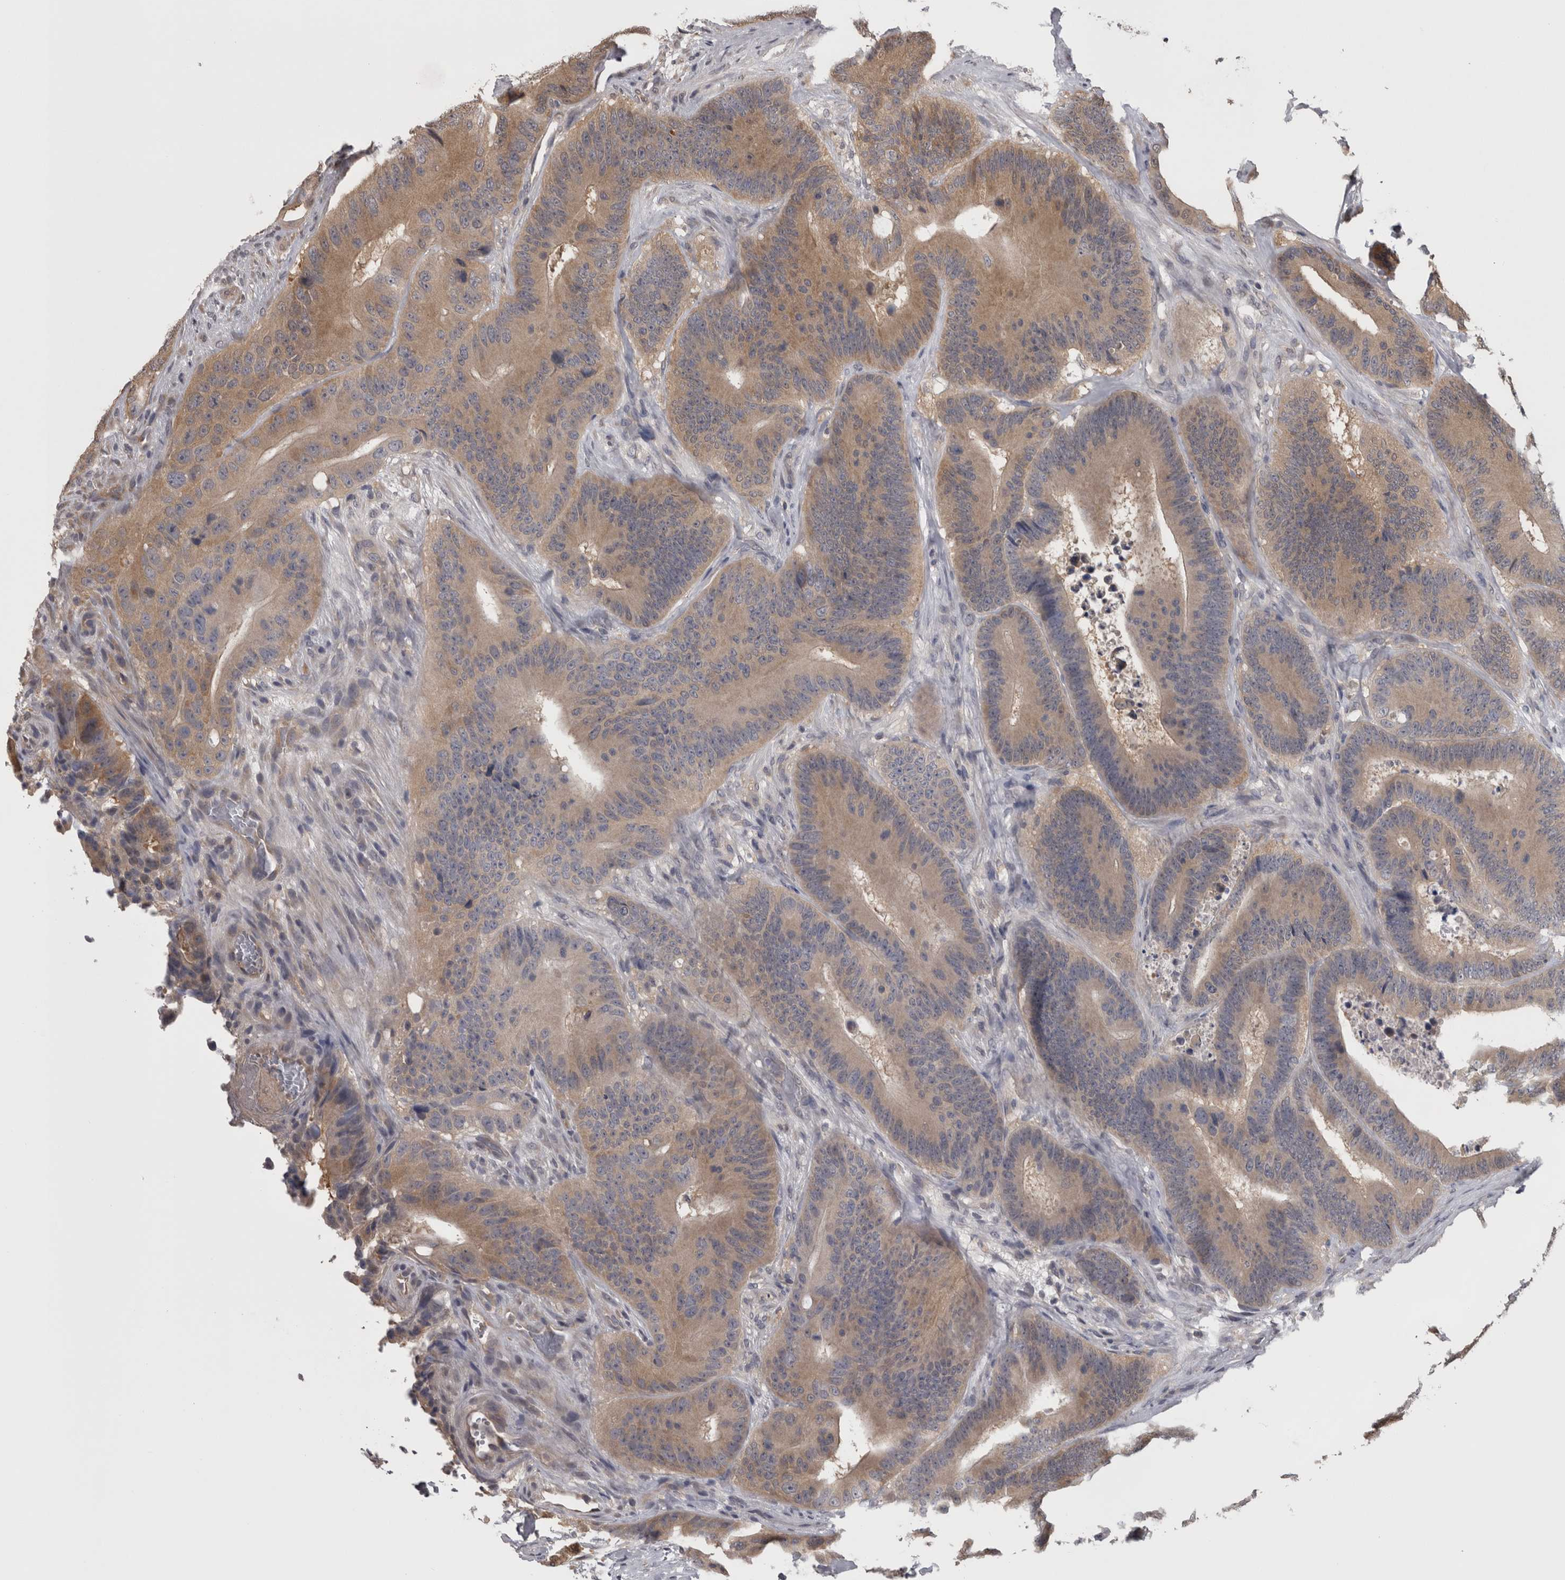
{"staining": {"intensity": "moderate", "quantity": "25%-75%", "location": "cytoplasmic/membranous"}, "tissue": "colorectal cancer", "cell_type": "Tumor cells", "image_type": "cancer", "snomed": [{"axis": "morphology", "description": "Adenocarcinoma, NOS"}, {"axis": "topography", "description": "Colon"}], "caption": "A high-resolution histopathology image shows immunohistochemistry staining of colorectal cancer (adenocarcinoma), which reveals moderate cytoplasmic/membranous positivity in approximately 25%-75% of tumor cells.", "gene": "APRT", "patient": {"sex": "male", "age": 83}}